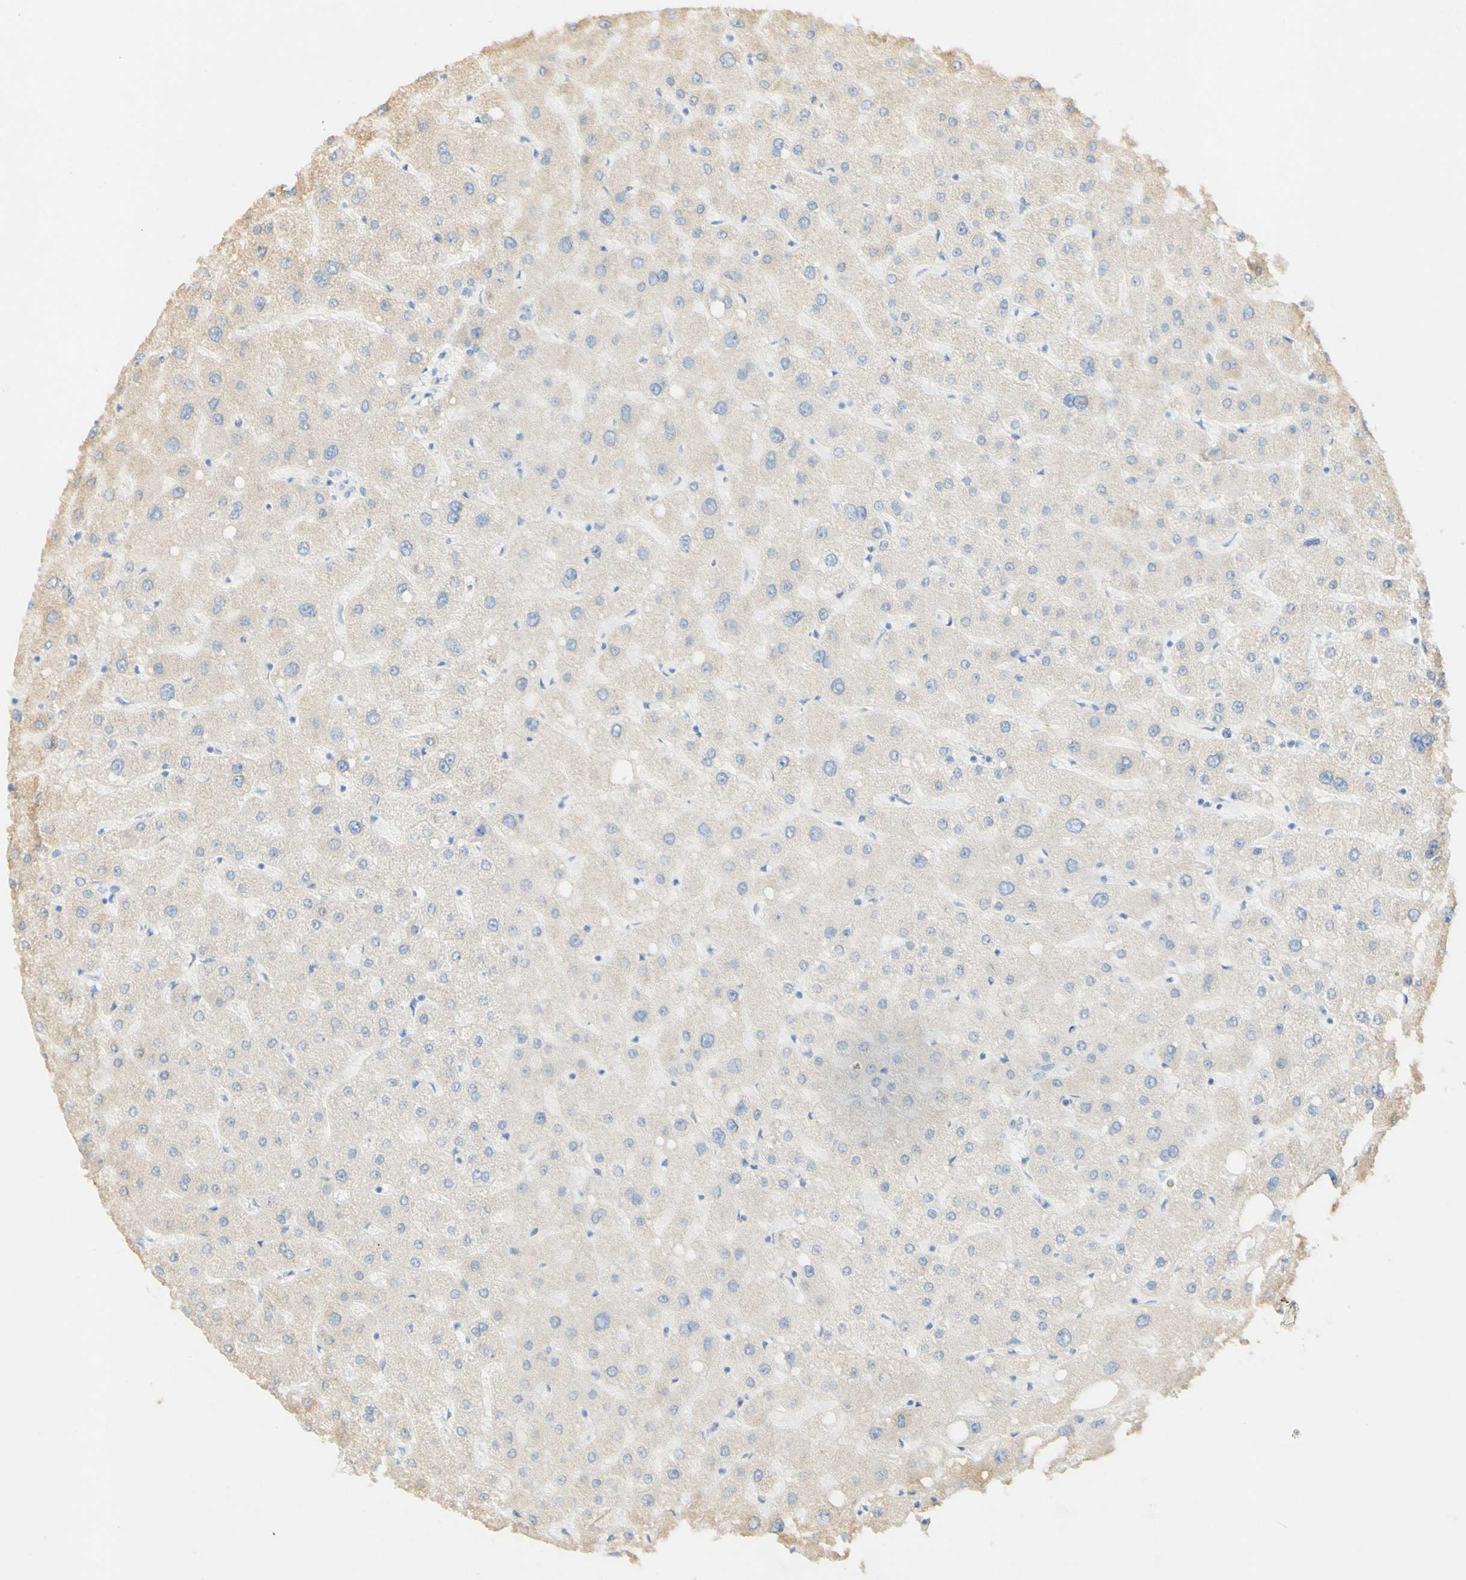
{"staining": {"intensity": "negative", "quantity": "none", "location": "none"}, "tissue": "liver", "cell_type": "Cholangiocytes", "image_type": "normal", "snomed": [{"axis": "morphology", "description": "Normal tissue, NOS"}, {"axis": "topography", "description": "Liver"}], "caption": "DAB (3,3'-diaminobenzidine) immunohistochemical staining of unremarkable liver shows no significant expression in cholangiocytes.", "gene": "FGF4", "patient": {"sex": "male", "age": 73}}